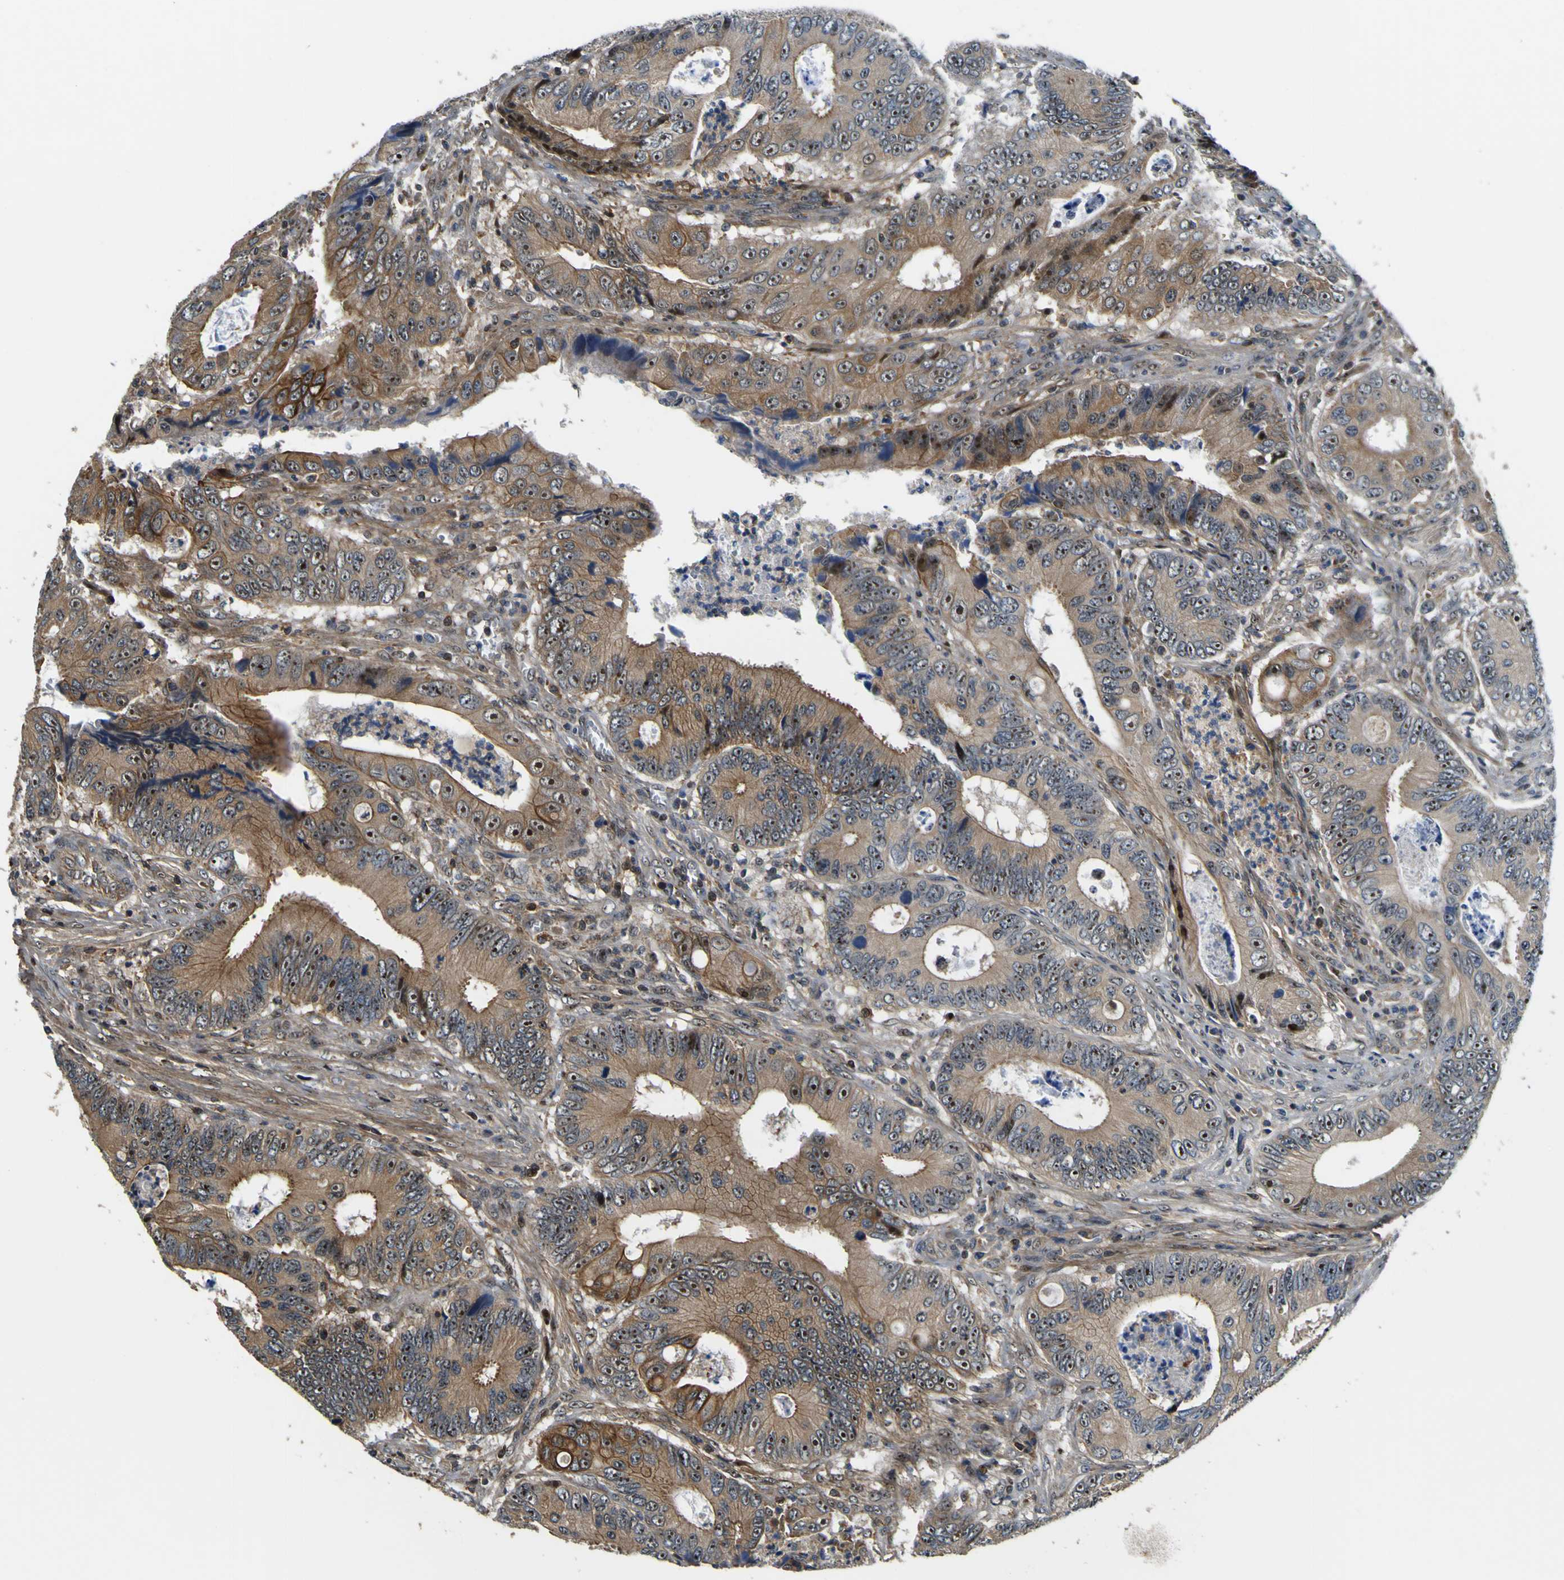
{"staining": {"intensity": "moderate", "quantity": ">75%", "location": "cytoplasmic/membranous,nuclear"}, "tissue": "colorectal cancer", "cell_type": "Tumor cells", "image_type": "cancer", "snomed": [{"axis": "morphology", "description": "Inflammation, NOS"}, {"axis": "morphology", "description": "Adenocarcinoma, NOS"}, {"axis": "topography", "description": "Colon"}], "caption": "Approximately >75% of tumor cells in human adenocarcinoma (colorectal) show moderate cytoplasmic/membranous and nuclear protein staining as visualized by brown immunohistochemical staining.", "gene": "LRP4", "patient": {"sex": "male", "age": 72}}